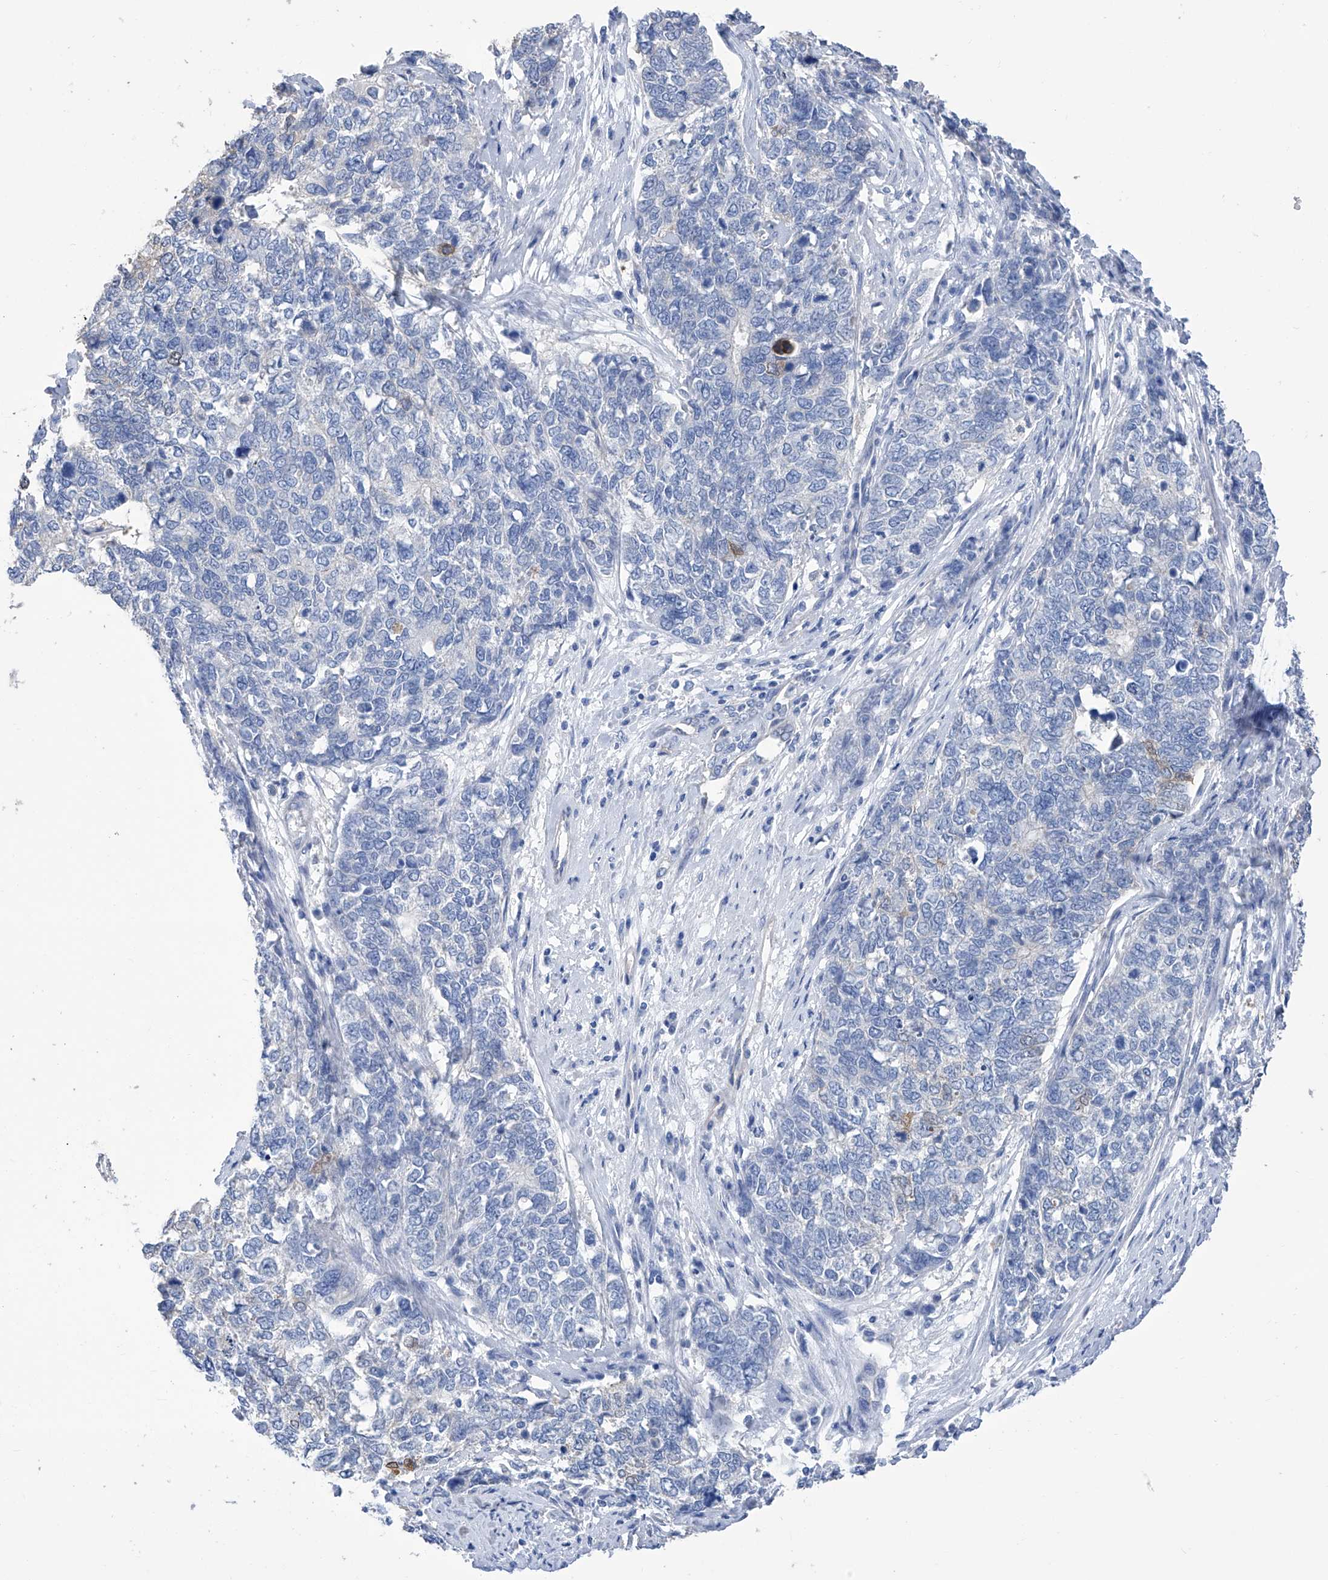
{"staining": {"intensity": "negative", "quantity": "none", "location": "none"}, "tissue": "cervical cancer", "cell_type": "Tumor cells", "image_type": "cancer", "snomed": [{"axis": "morphology", "description": "Squamous cell carcinoma, NOS"}, {"axis": "topography", "description": "Cervix"}], "caption": "This is an immunohistochemistry (IHC) micrograph of cervical squamous cell carcinoma. There is no expression in tumor cells.", "gene": "SMS", "patient": {"sex": "female", "age": 63}}